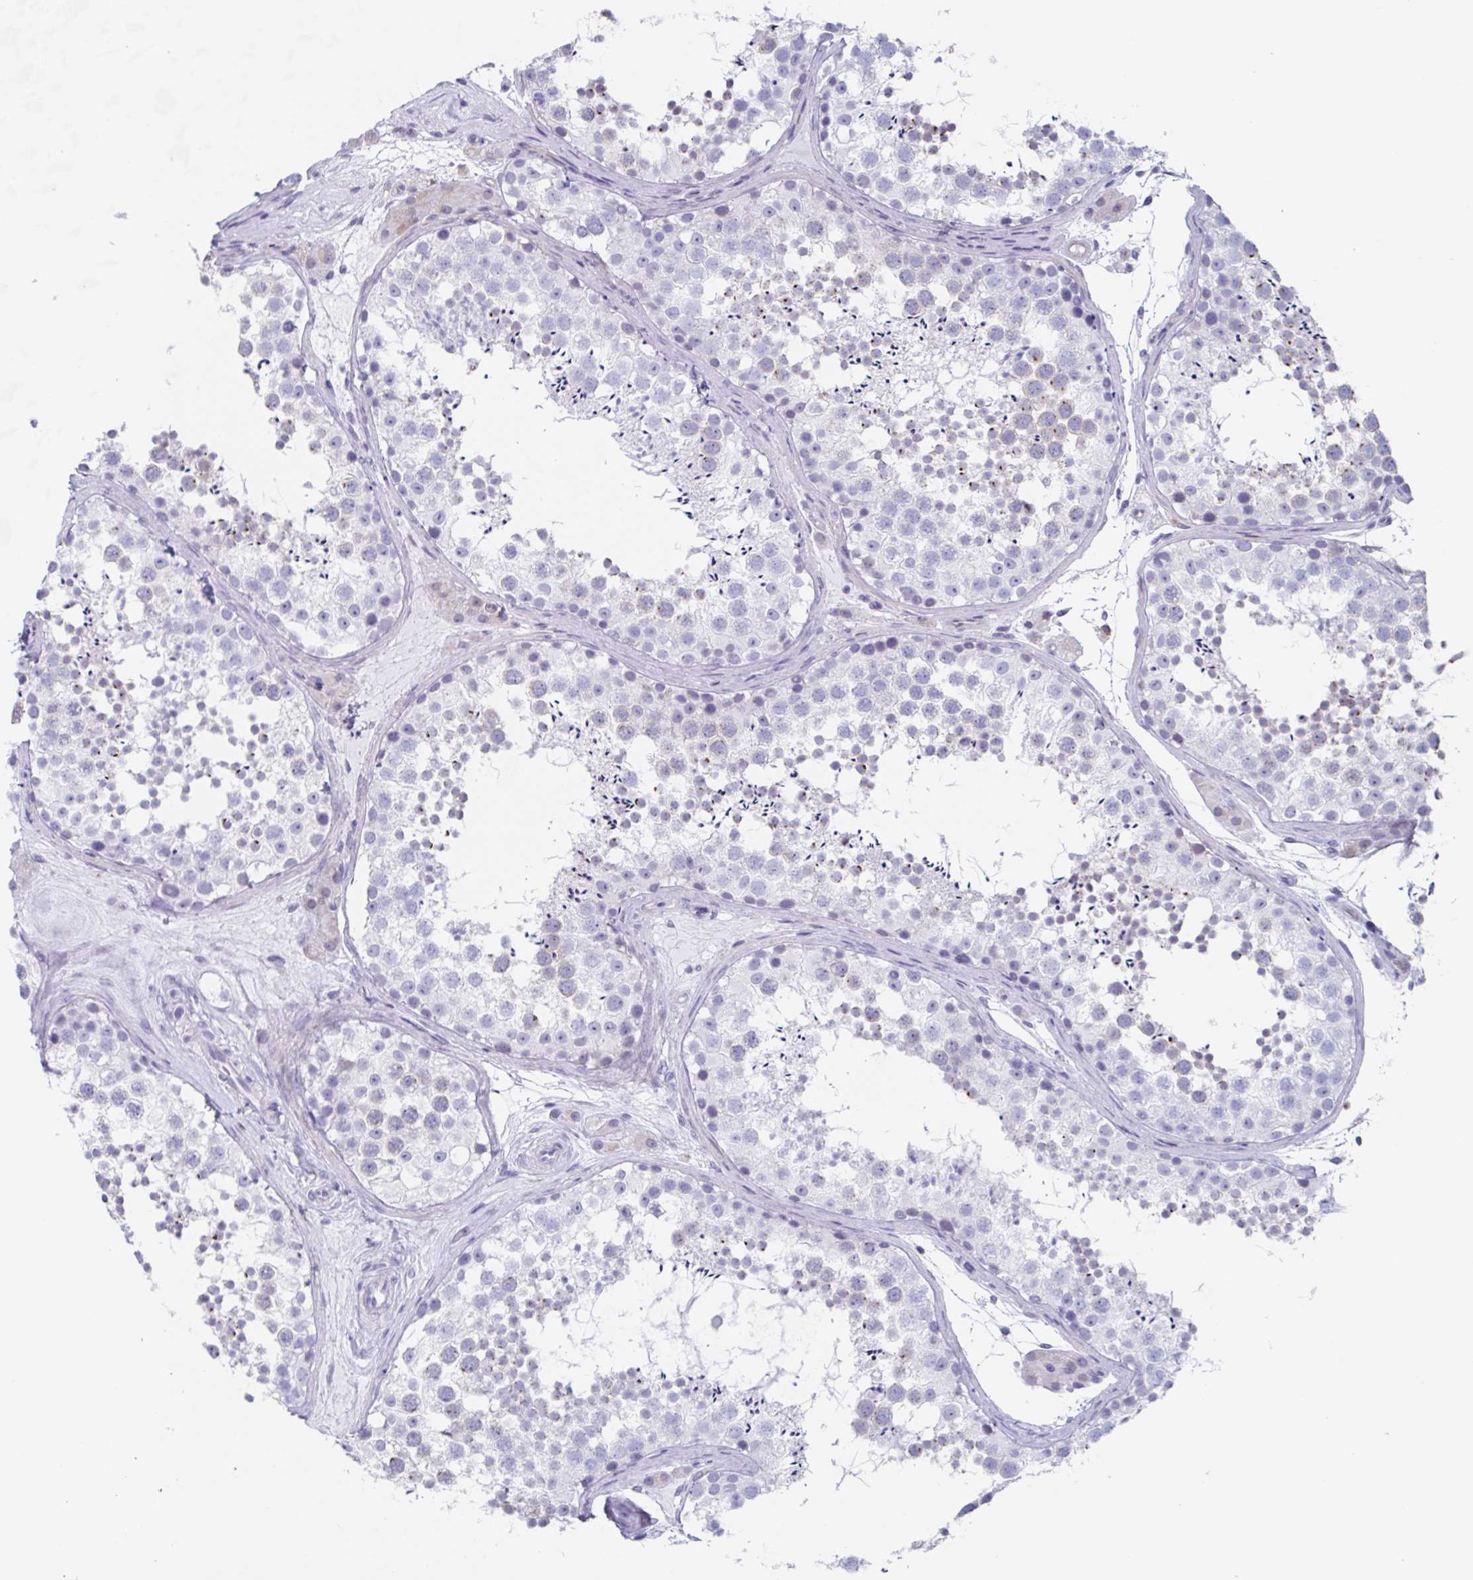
{"staining": {"intensity": "moderate", "quantity": "<25%", "location": "cytoplasmic/membranous"}, "tissue": "testis", "cell_type": "Cells in seminiferous ducts", "image_type": "normal", "snomed": [{"axis": "morphology", "description": "Normal tissue, NOS"}, {"axis": "topography", "description": "Testis"}], "caption": "This micrograph exhibits immunohistochemistry (IHC) staining of normal testis, with low moderate cytoplasmic/membranous expression in approximately <25% of cells in seminiferous ducts.", "gene": "PBOV1", "patient": {"sex": "male", "age": 41}}